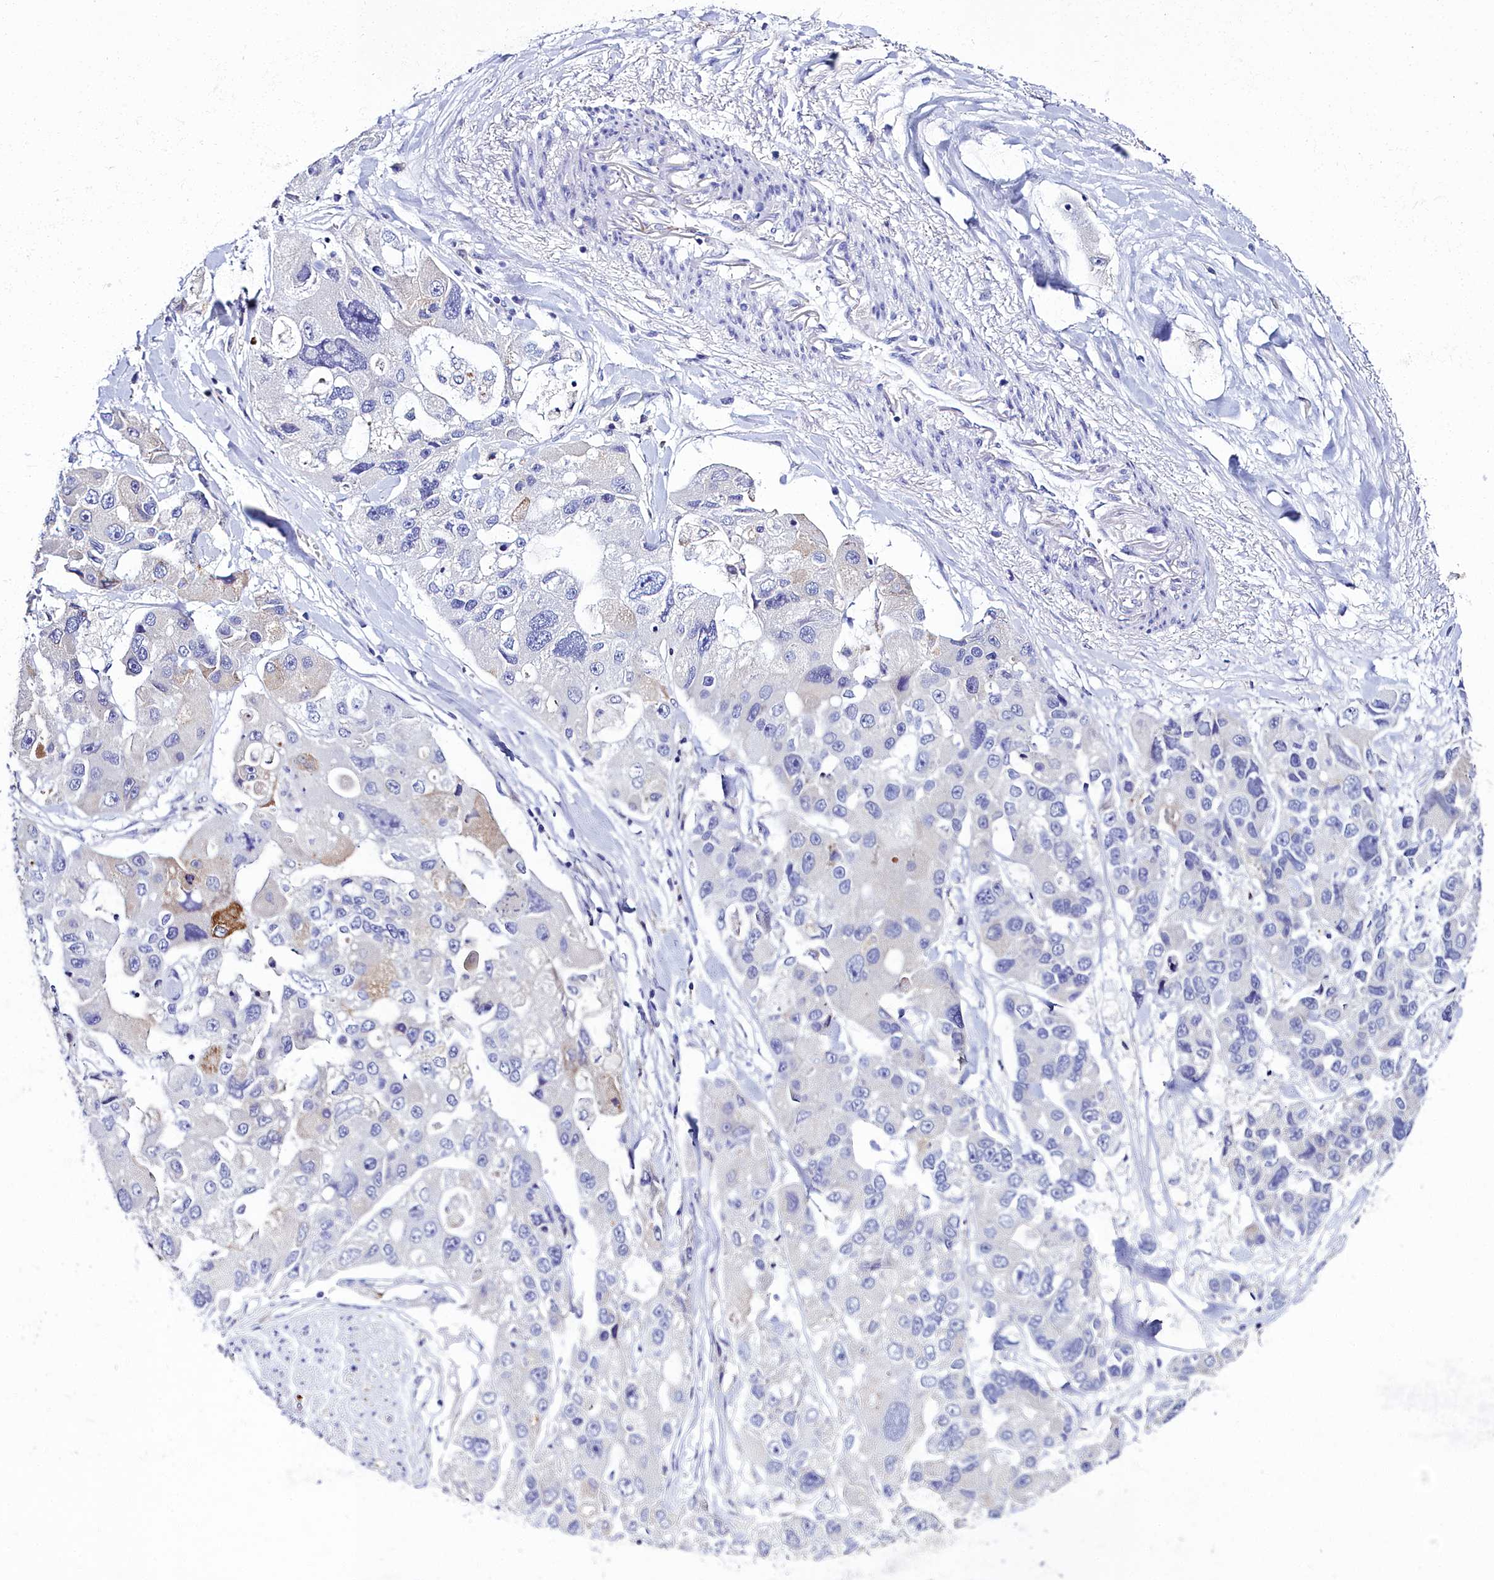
{"staining": {"intensity": "moderate", "quantity": "<25%", "location": "cytoplasmic/membranous"}, "tissue": "lung cancer", "cell_type": "Tumor cells", "image_type": "cancer", "snomed": [{"axis": "morphology", "description": "Adenocarcinoma, NOS"}, {"axis": "topography", "description": "Lung"}], "caption": "A brown stain highlights moderate cytoplasmic/membranous expression of a protein in adenocarcinoma (lung) tumor cells.", "gene": "ELAPOR2", "patient": {"sex": "female", "age": 54}}